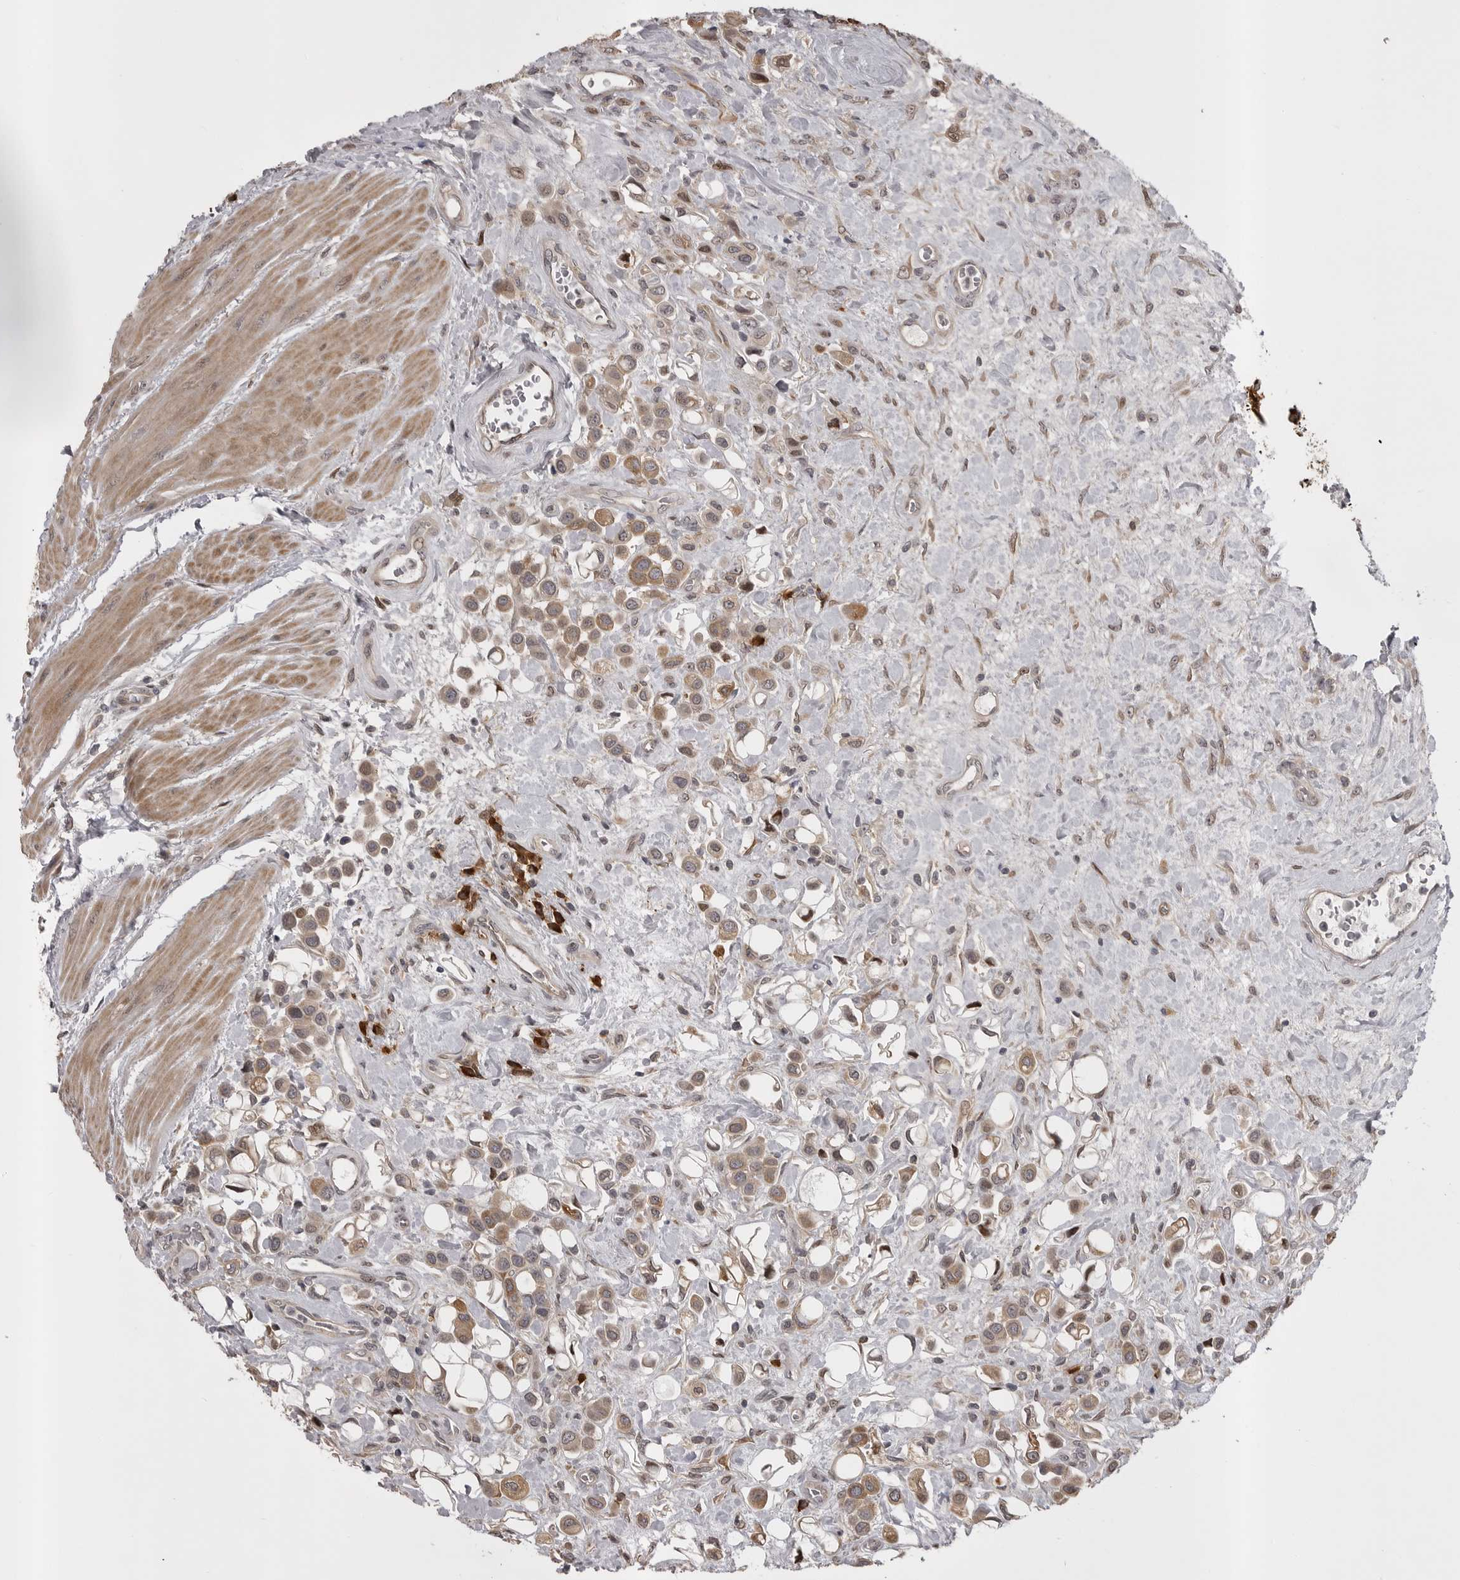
{"staining": {"intensity": "moderate", "quantity": ">75%", "location": "cytoplasmic/membranous"}, "tissue": "urothelial cancer", "cell_type": "Tumor cells", "image_type": "cancer", "snomed": [{"axis": "morphology", "description": "Urothelial carcinoma, High grade"}, {"axis": "topography", "description": "Urinary bladder"}], "caption": "Tumor cells exhibit medium levels of moderate cytoplasmic/membranous expression in approximately >75% of cells in urothelial carcinoma (high-grade).", "gene": "SNX16", "patient": {"sex": "male", "age": 50}}